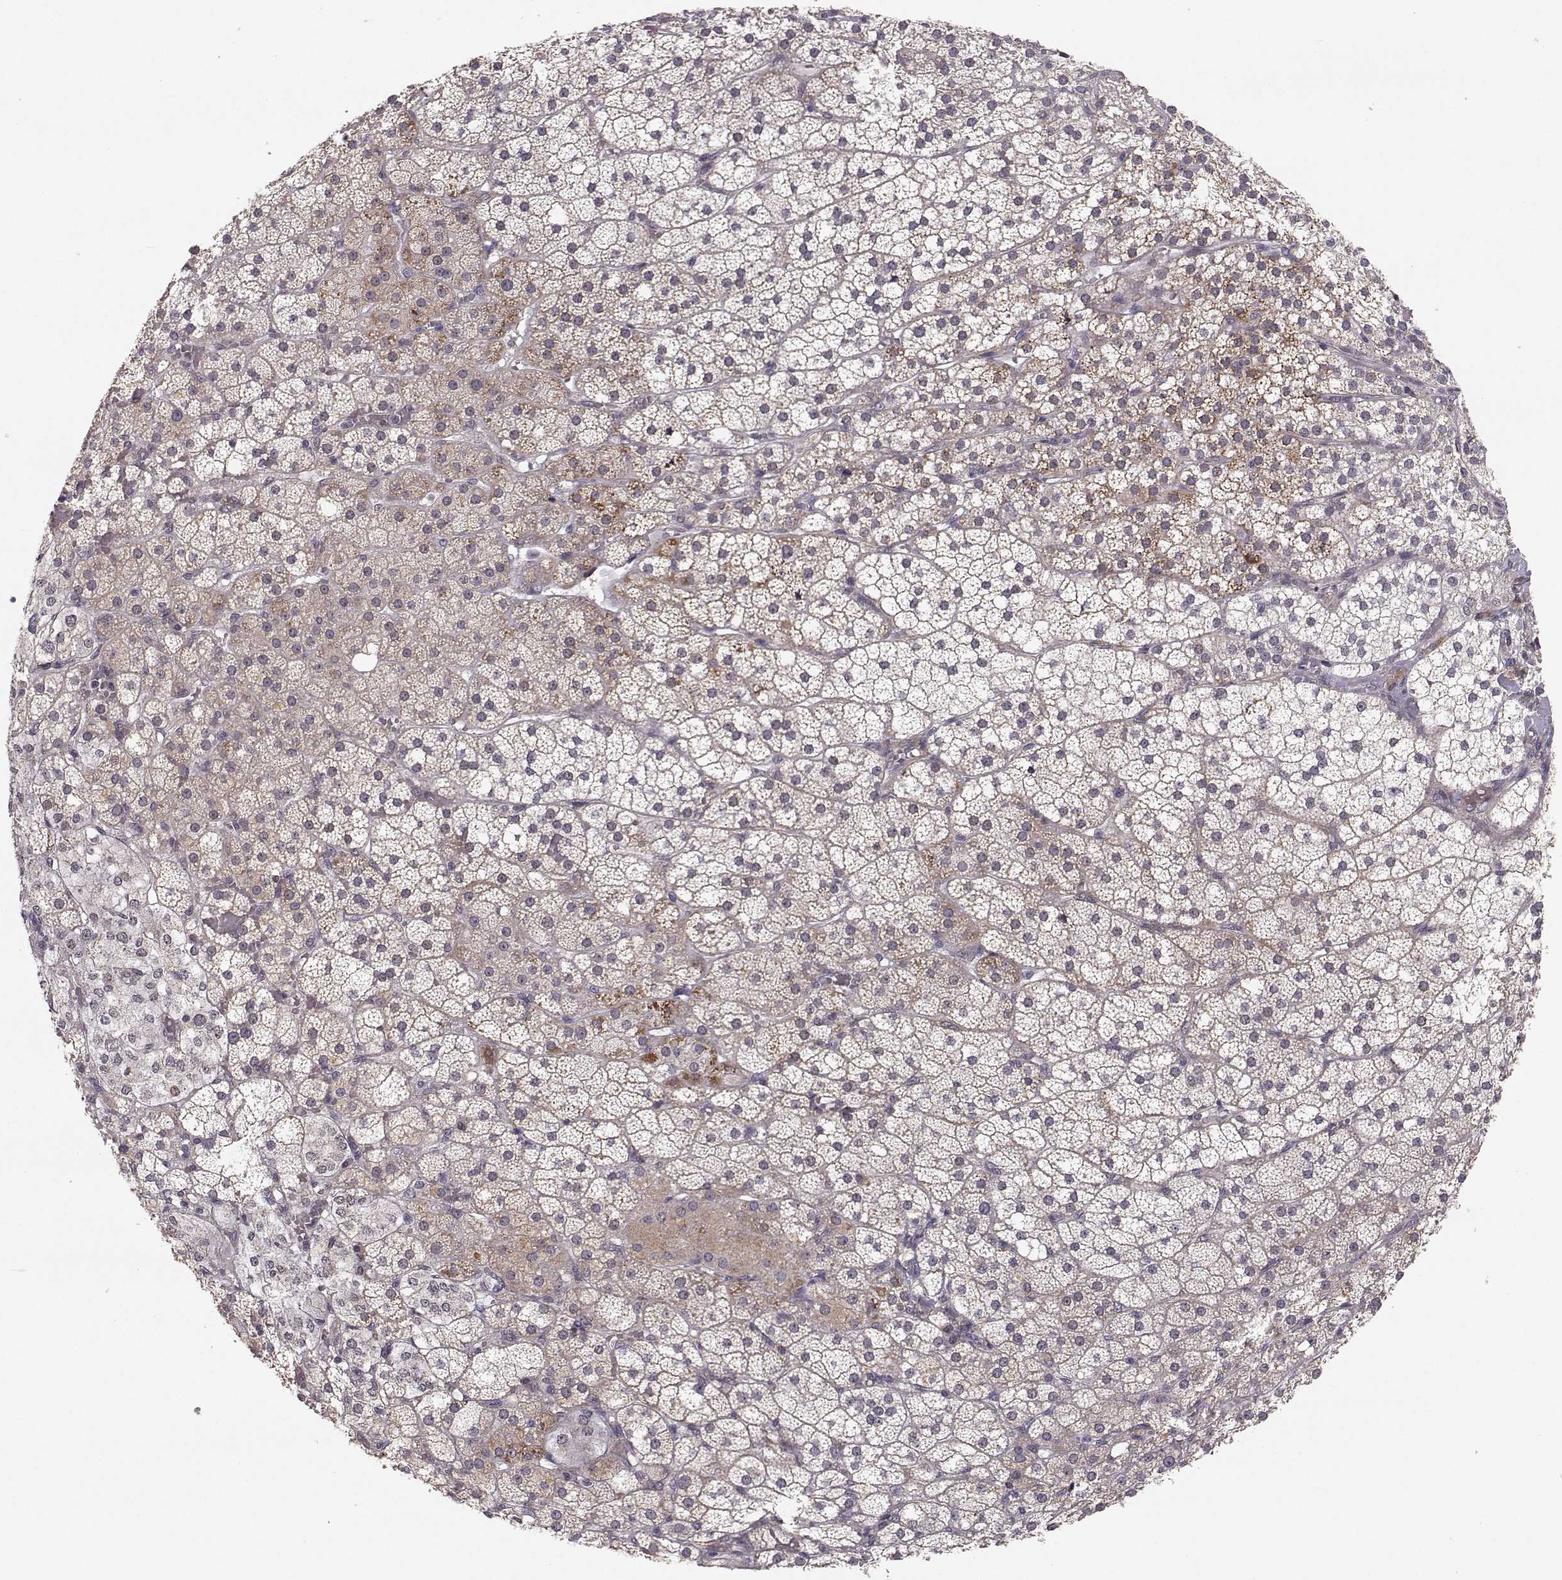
{"staining": {"intensity": "moderate", "quantity": "<25%", "location": "cytoplasmic/membranous"}, "tissue": "adrenal gland", "cell_type": "Glandular cells", "image_type": "normal", "snomed": [{"axis": "morphology", "description": "Normal tissue, NOS"}, {"axis": "topography", "description": "Adrenal gland"}], "caption": "A brown stain shows moderate cytoplasmic/membranous staining of a protein in glandular cells of benign adrenal gland. (IHC, brightfield microscopy, high magnification).", "gene": "PLEKHG3", "patient": {"sex": "male", "age": 53}}